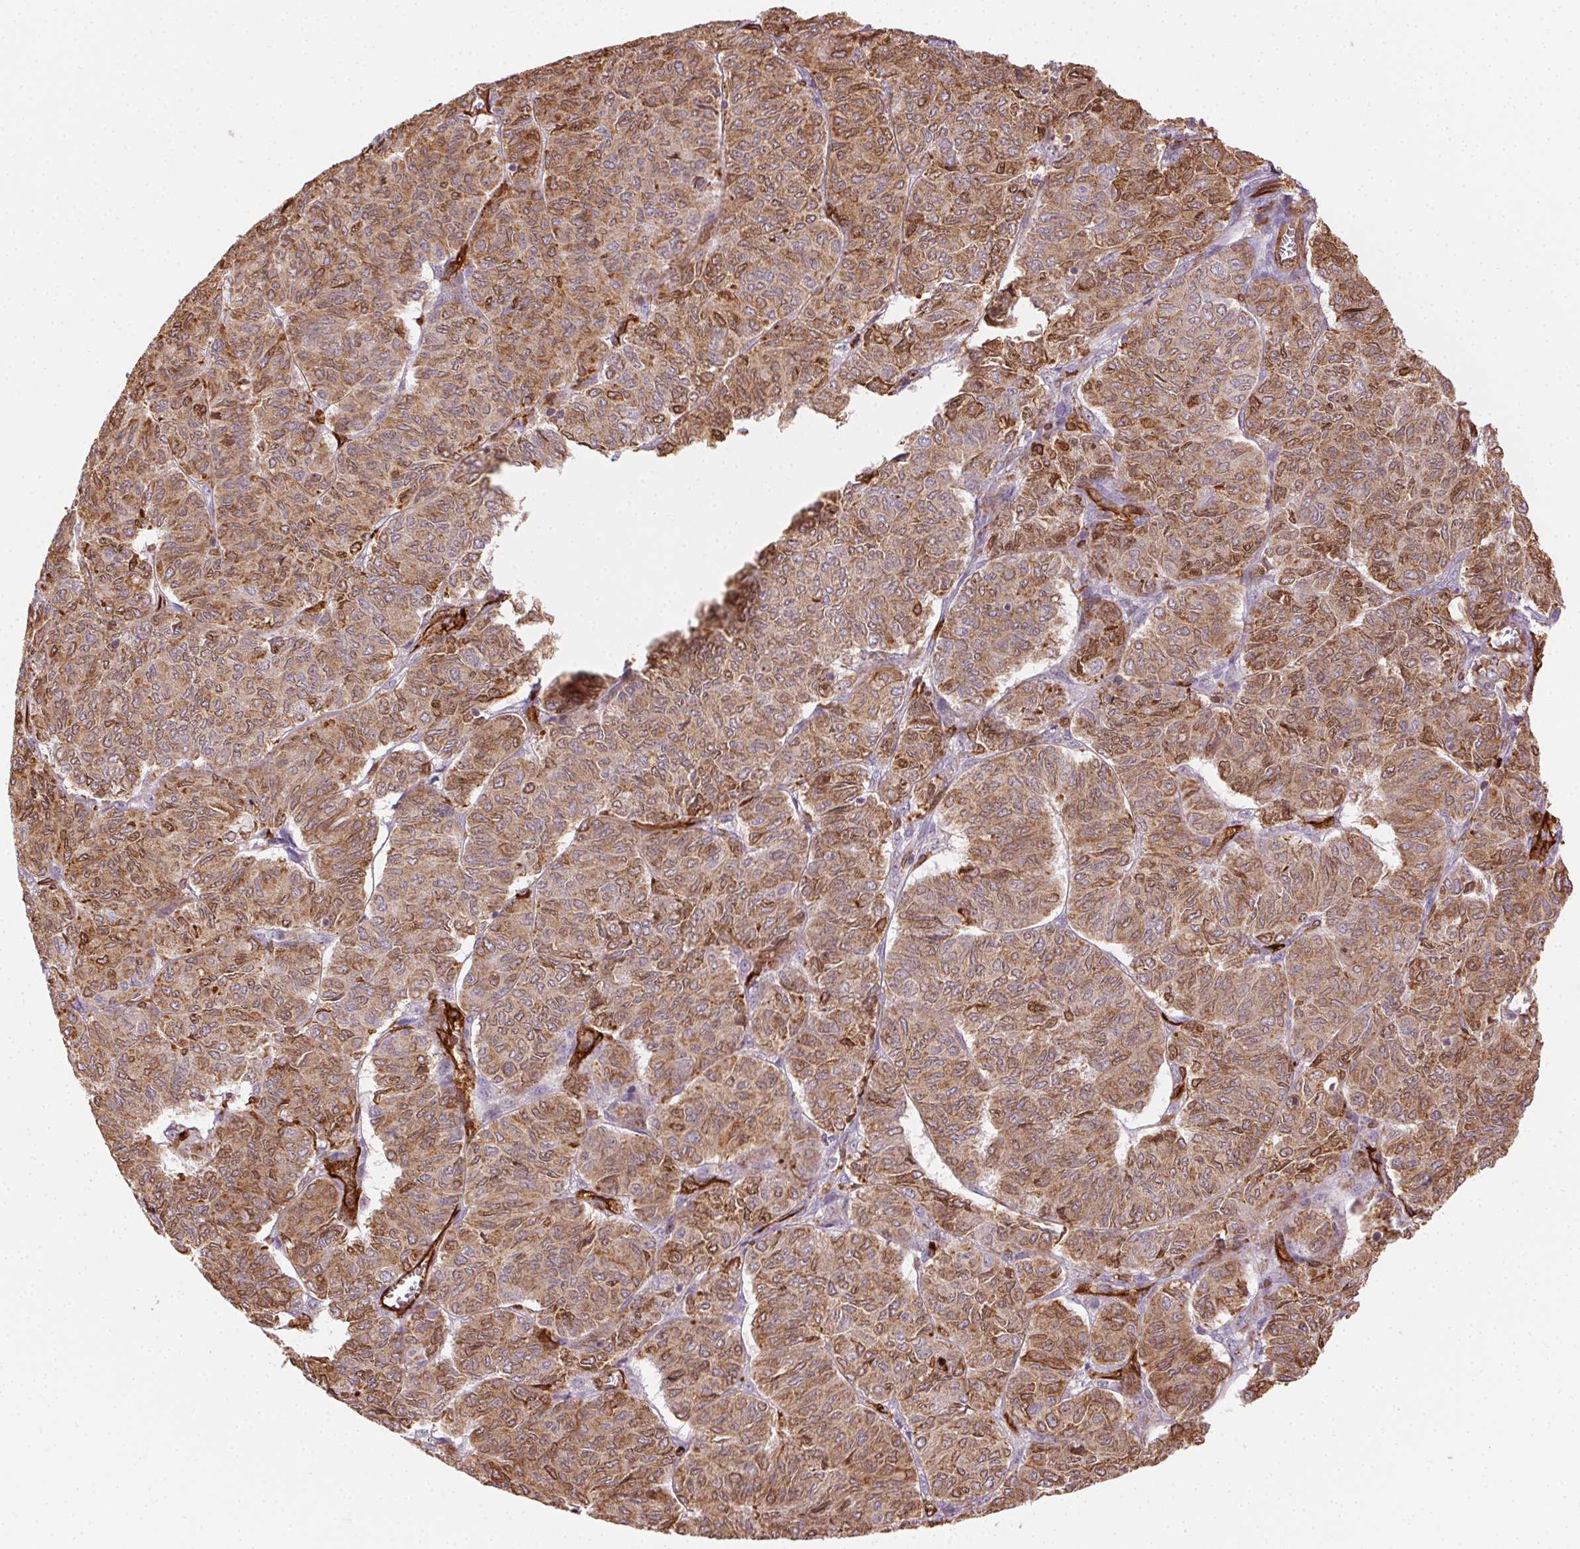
{"staining": {"intensity": "moderate", "quantity": ">75%", "location": "cytoplasmic/membranous"}, "tissue": "ovarian cancer", "cell_type": "Tumor cells", "image_type": "cancer", "snomed": [{"axis": "morphology", "description": "Carcinoma, endometroid"}, {"axis": "topography", "description": "Ovary"}], "caption": "A medium amount of moderate cytoplasmic/membranous expression is seen in approximately >75% of tumor cells in ovarian endometroid carcinoma tissue.", "gene": "RNASET2", "patient": {"sex": "female", "age": 80}}